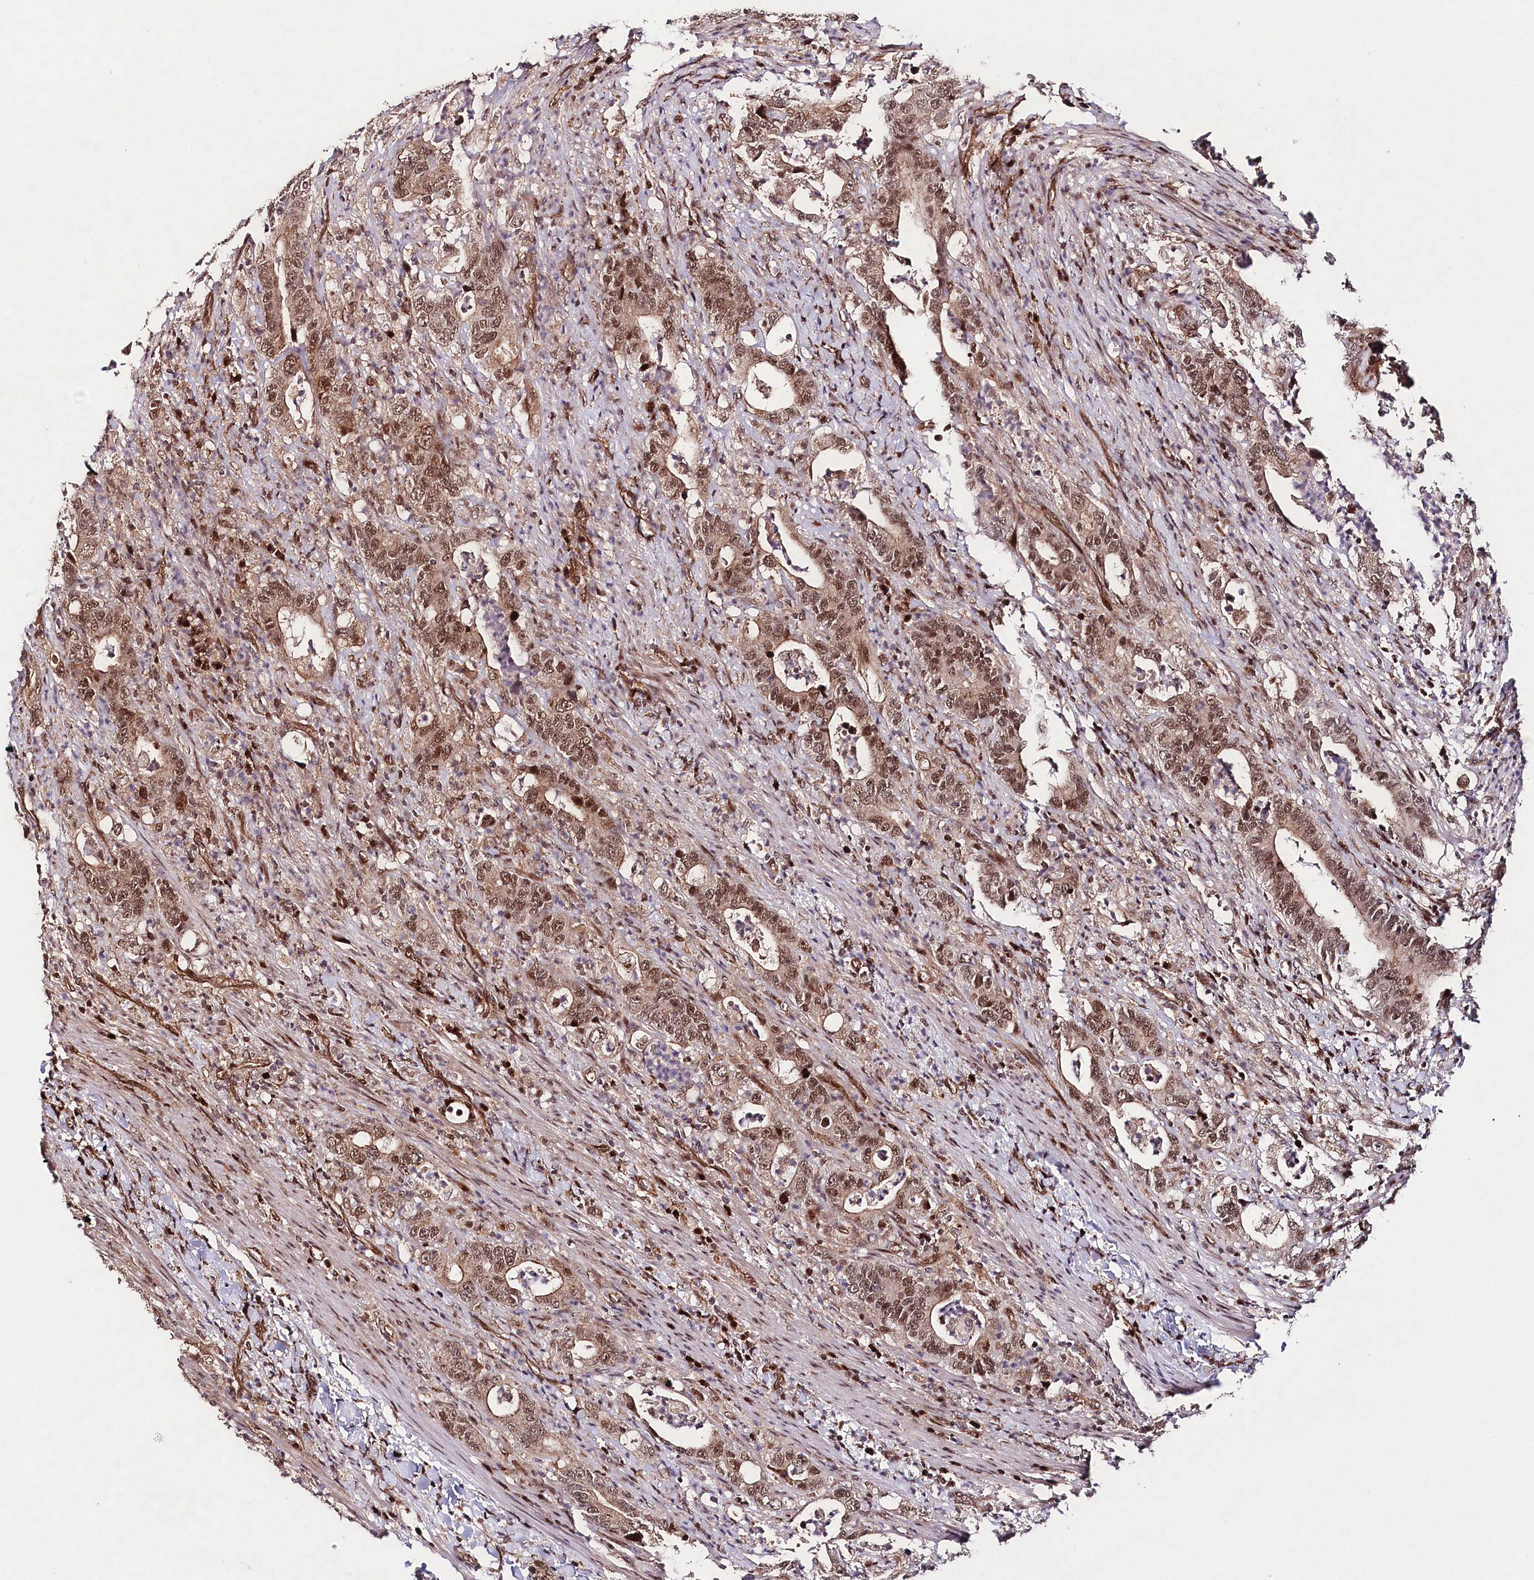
{"staining": {"intensity": "moderate", "quantity": ">75%", "location": "cytoplasmic/membranous,nuclear"}, "tissue": "colorectal cancer", "cell_type": "Tumor cells", "image_type": "cancer", "snomed": [{"axis": "morphology", "description": "Adenocarcinoma, NOS"}, {"axis": "topography", "description": "Colon"}], "caption": "Colorectal cancer stained for a protein (brown) reveals moderate cytoplasmic/membranous and nuclear positive positivity in about >75% of tumor cells.", "gene": "COPG1", "patient": {"sex": "female", "age": 75}}